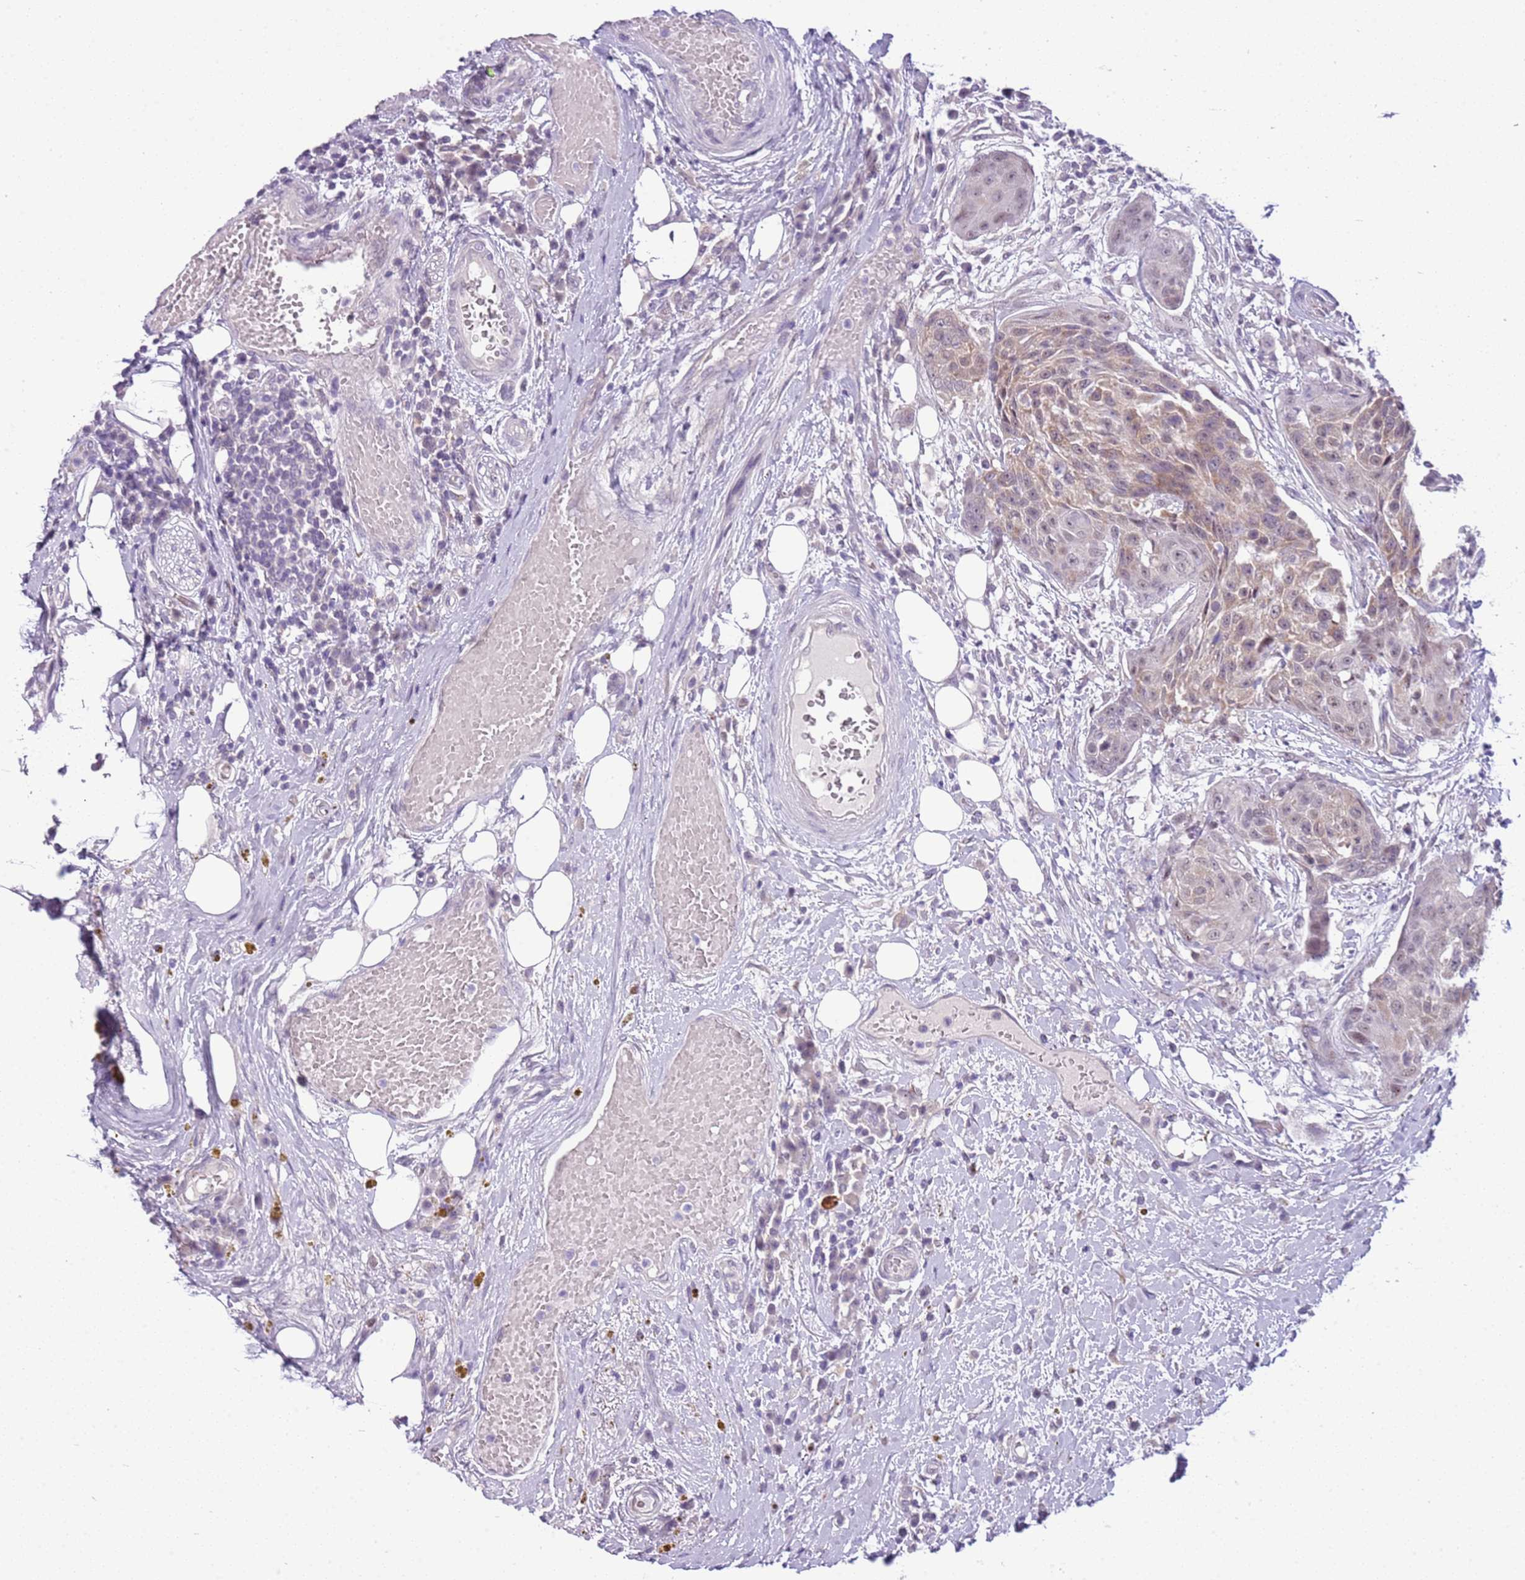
{"staining": {"intensity": "weak", "quantity": "<25%", "location": "cytoplasmic/membranous"}, "tissue": "urothelial cancer", "cell_type": "Tumor cells", "image_type": "cancer", "snomed": [{"axis": "morphology", "description": "Urothelial carcinoma, High grade"}, {"axis": "topography", "description": "Urinary bladder"}], "caption": "The photomicrograph exhibits no staining of tumor cells in urothelial cancer.", "gene": "FAM120C", "patient": {"sex": "female", "age": 63}}